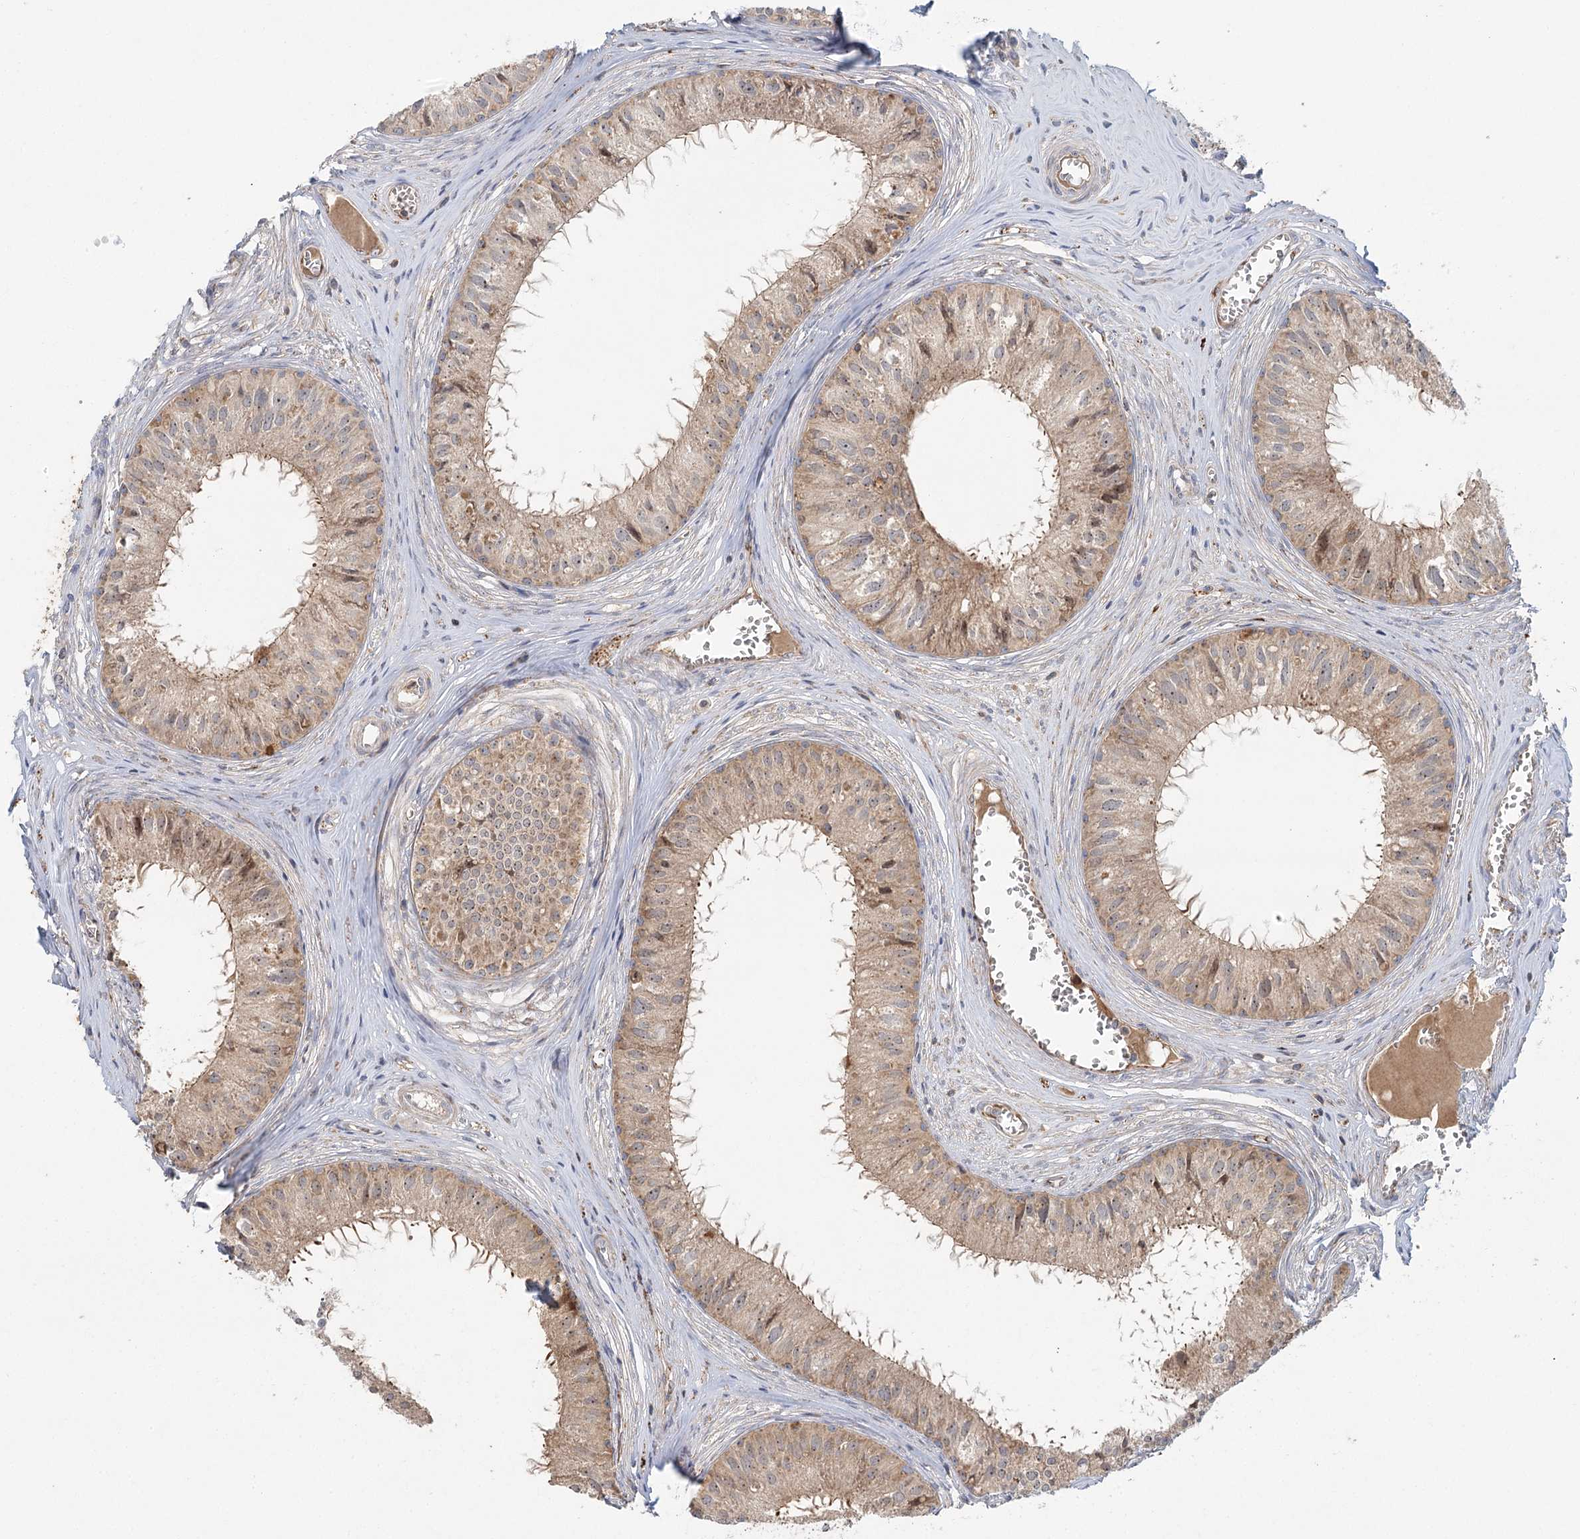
{"staining": {"intensity": "moderate", "quantity": "25%-75%", "location": "cytoplasmic/membranous,nuclear"}, "tissue": "epididymis", "cell_type": "Glandular cells", "image_type": "normal", "snomed": [{"axis": "morphology", "description": "Normal tissue, NOS"}, {"axis": "topography", "description": "Epididymis"}], "caption": "A medium amount of moderate cytoplasmic/membranous,nuclear positivity is appreciated in about 25%-75% of glandular cells in benign epididymis.", "gene": "ENSG00000273217", "patient": {"sex": "male", "age": 36}}